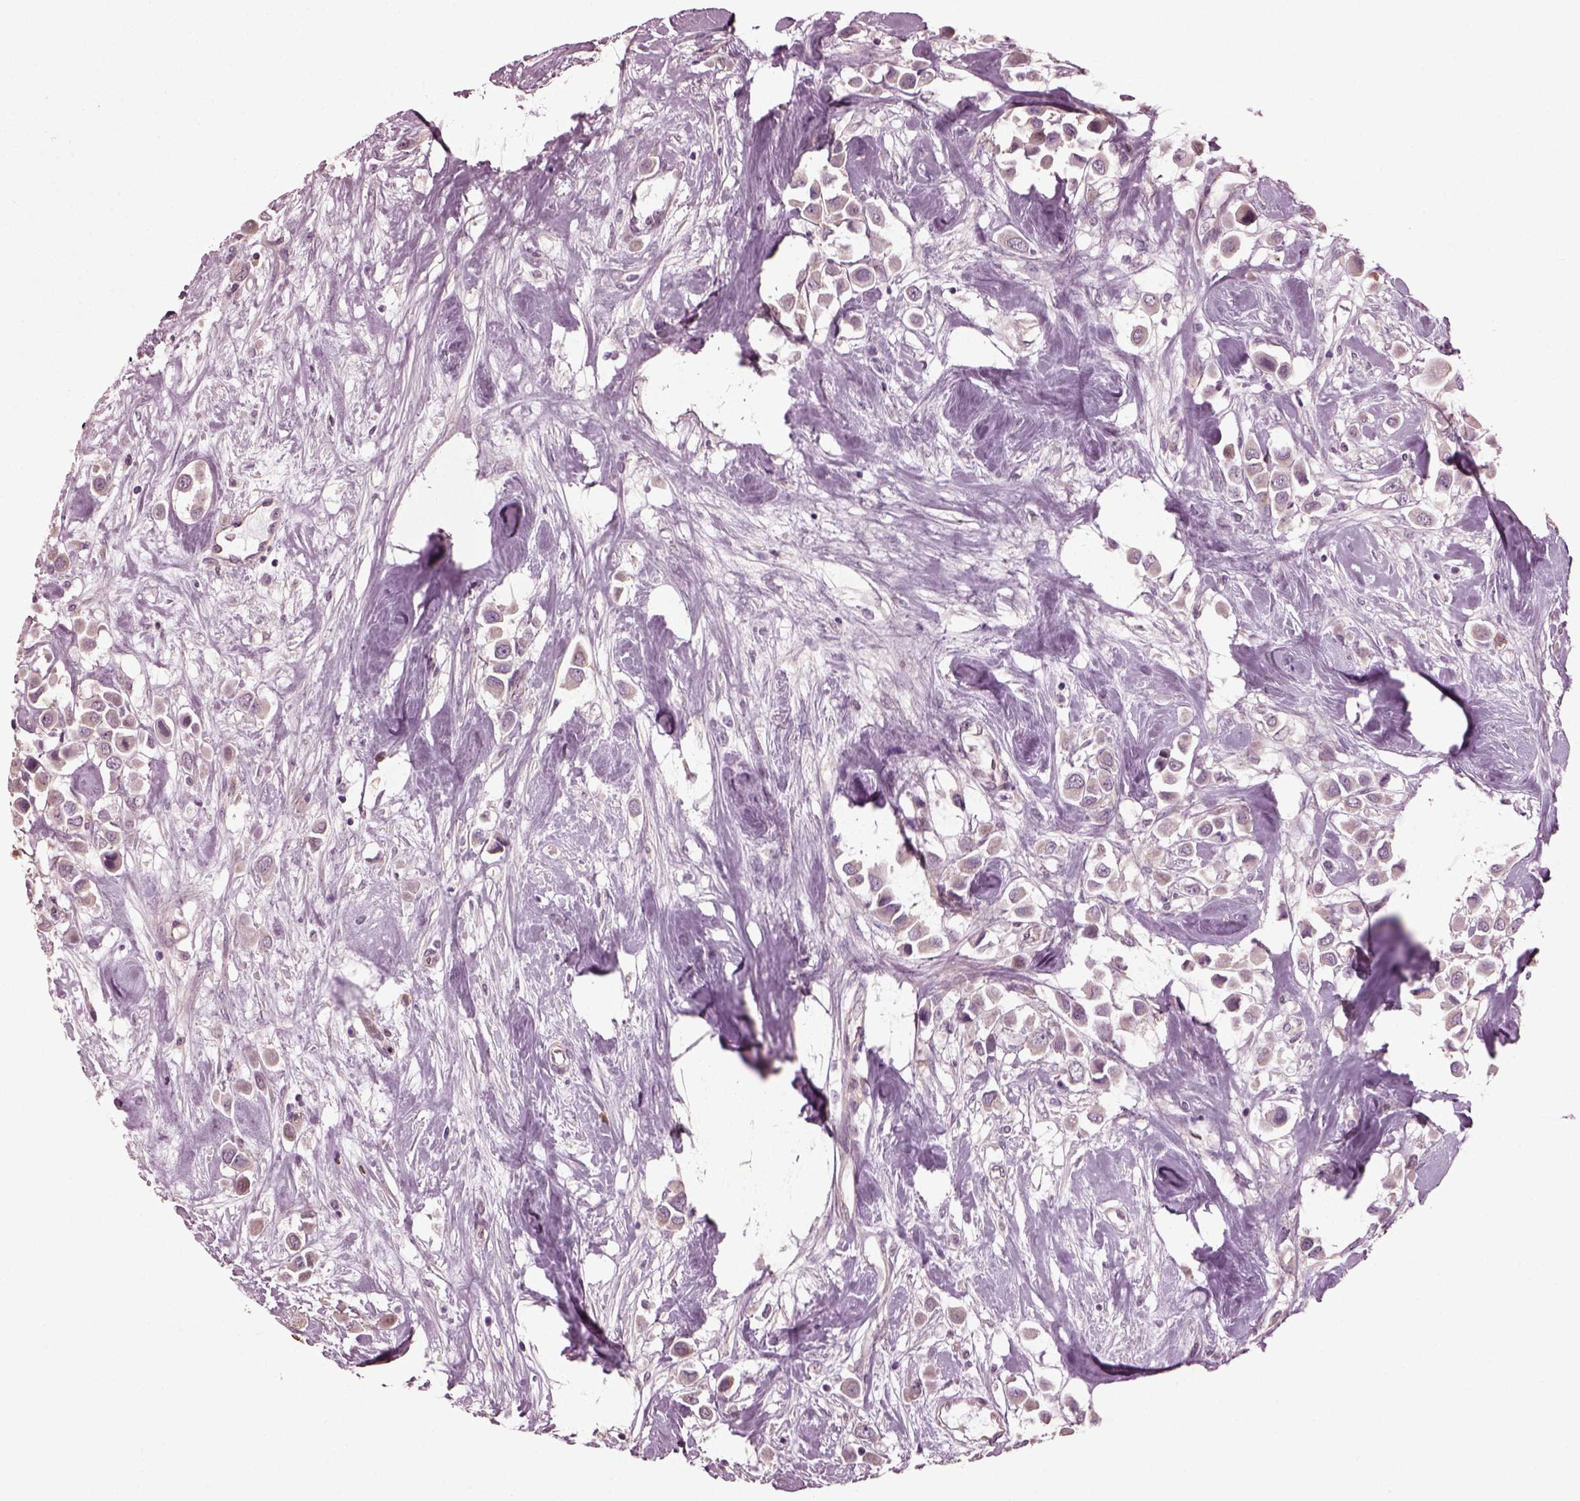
{"staining": {"intensity": "negative", "quantity": "none", "location": "none"}, "tissue": "breast cancer", "cell_type": "Tumor cells", "image_type": "cancer", "snomed": [{"axis": "morphology", "description": "Duct carcinoma"}, {"axis": "topography", "description": "Breast"}], "caption": "Immunohistochemistry of human breast cancer displays no staining in tumor cells.", "gene": "CABP5", "patient": {"sex": "female", "age": 61}}